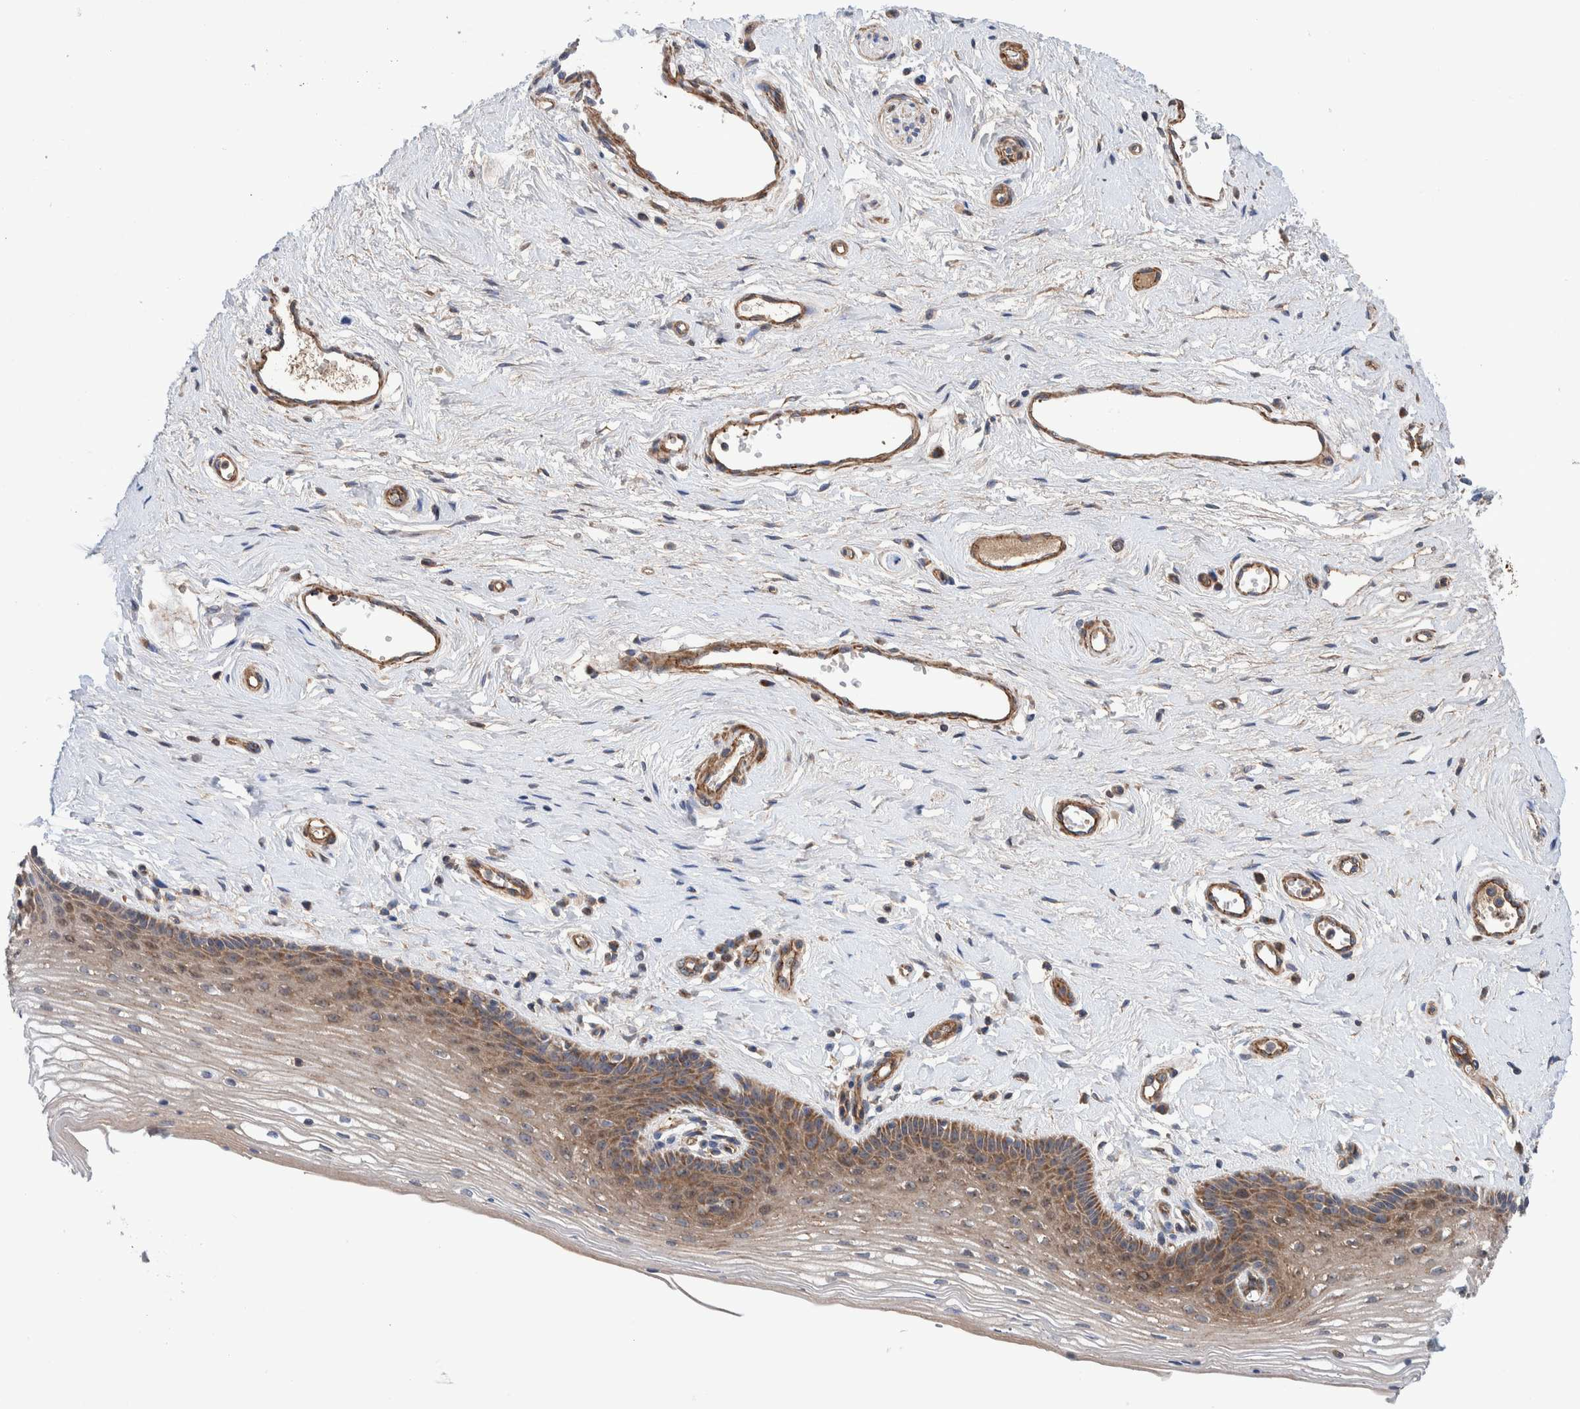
{"staining": {"intensity": "moderate", "quantity": ">75%", "location": "cytoplasmic/membranous"}, "tissue": "vagina", "cell_type": "Squamous epithelial cells", "image_type": "normal", "snomed": [{"axis": "morphology", "description": "Normal tissue, NOS"}, {"axis": "topography", "description": "Vagina"}], "caption": "Protein staining displays moderate cytoplasmic/membranous positivity in approximately >75% of squamous epithelial cells in unremarkable vagina. (brown staining indicates protein expression, while blue staining denotes nuclei).", "gene": "ENSG00000262660", "patient": {"sex": "female", "age": 46}}